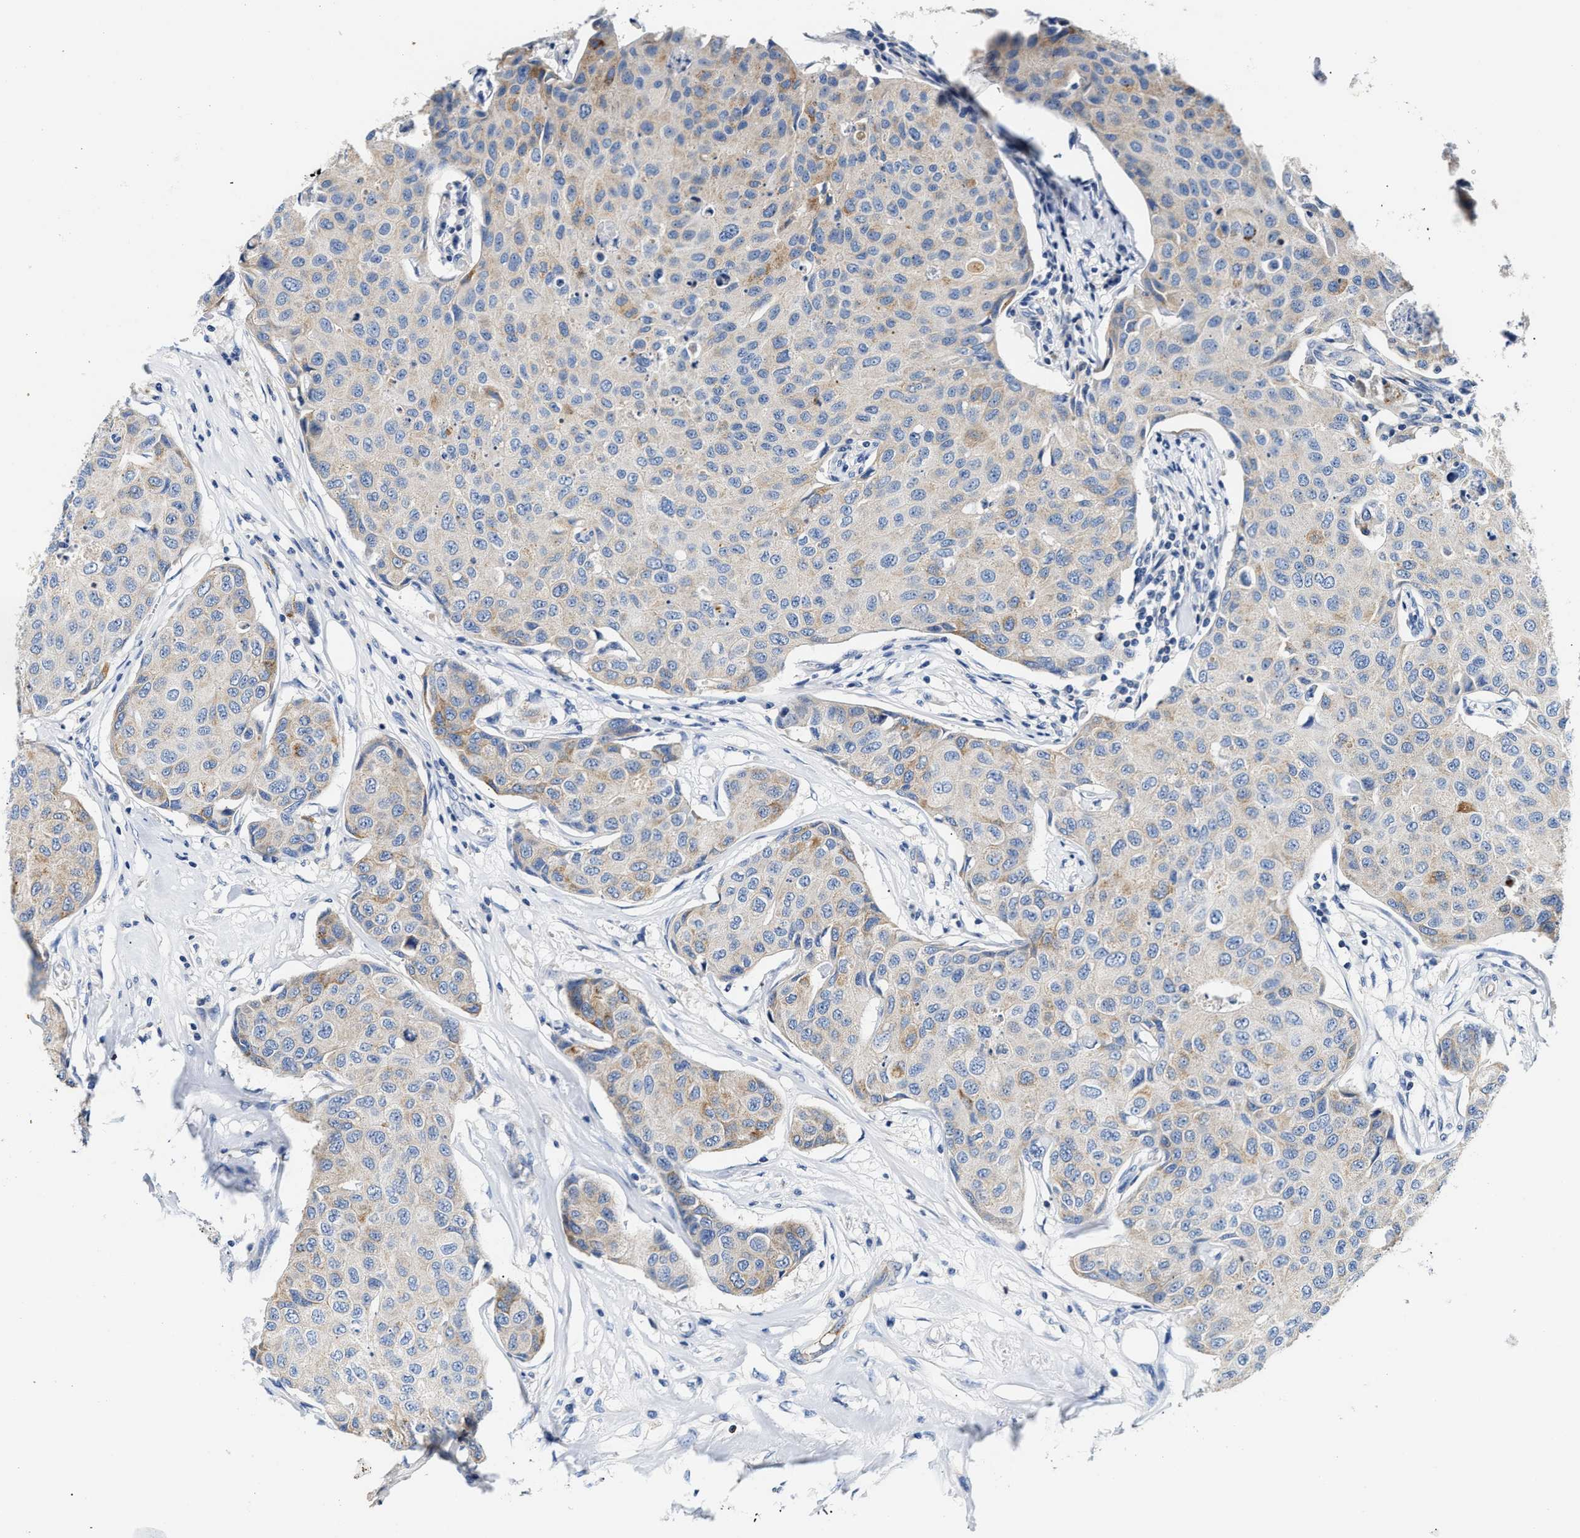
{"staining": {"intensity": "weak", "quantity": "<25%", "location": "cytoplasmic/membranous"}, "tissue": "breast cancer", "cell_type": "Tumor cells", "image_type": "cancer", "snomed": [{"axis": "morphology", "description": "Duct carcinoma"}, {"axis": "topography", "description": "Breast"}], "caption": "Immunohistochemistry (IHC) of human intraductal carcinoma (breast) reveals no staining in tumor cells.", "gene": "TUT7", "patient": {"sex": "female", "age": 80}}